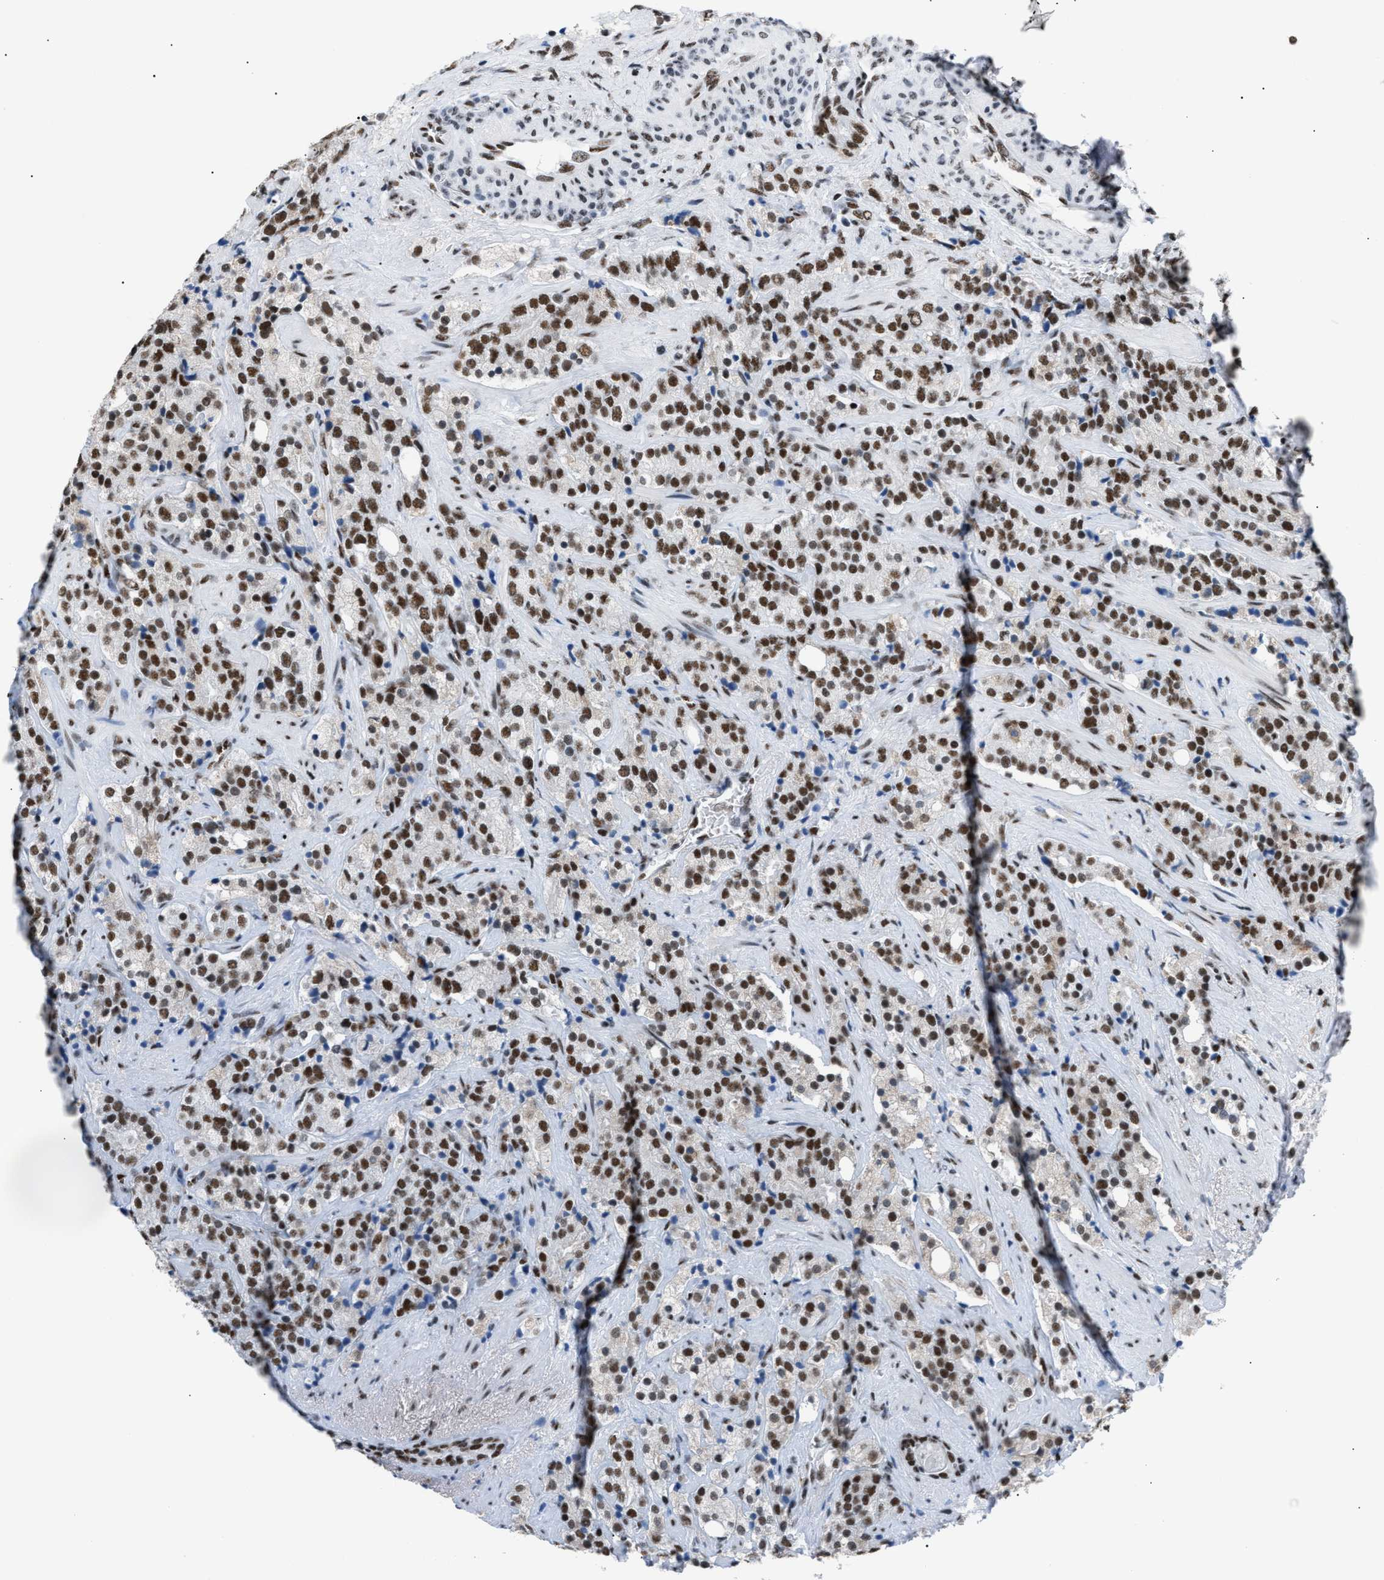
{"staining": {"intensity": "moderate", "quantity": ">75%", "location": "nuclear"}, "tissue": "prostate cancer", "cell_type": "Tumor cells", "image_type": "cancer", "snomed": [{"axis": "morphology", "description": "Adenocarcinoma, High grade"}, {"axis": "topography", "description": "Prostate"}], "caption": "Brown immunohistochemical staining in human prostate cancer (adenocarcinoma (high-grade)) displays moderate nuclear positivity in approximately >75% of tumor cells.", "gene": "CCAR2", "patient": {"sex": "male", "age": 71}}